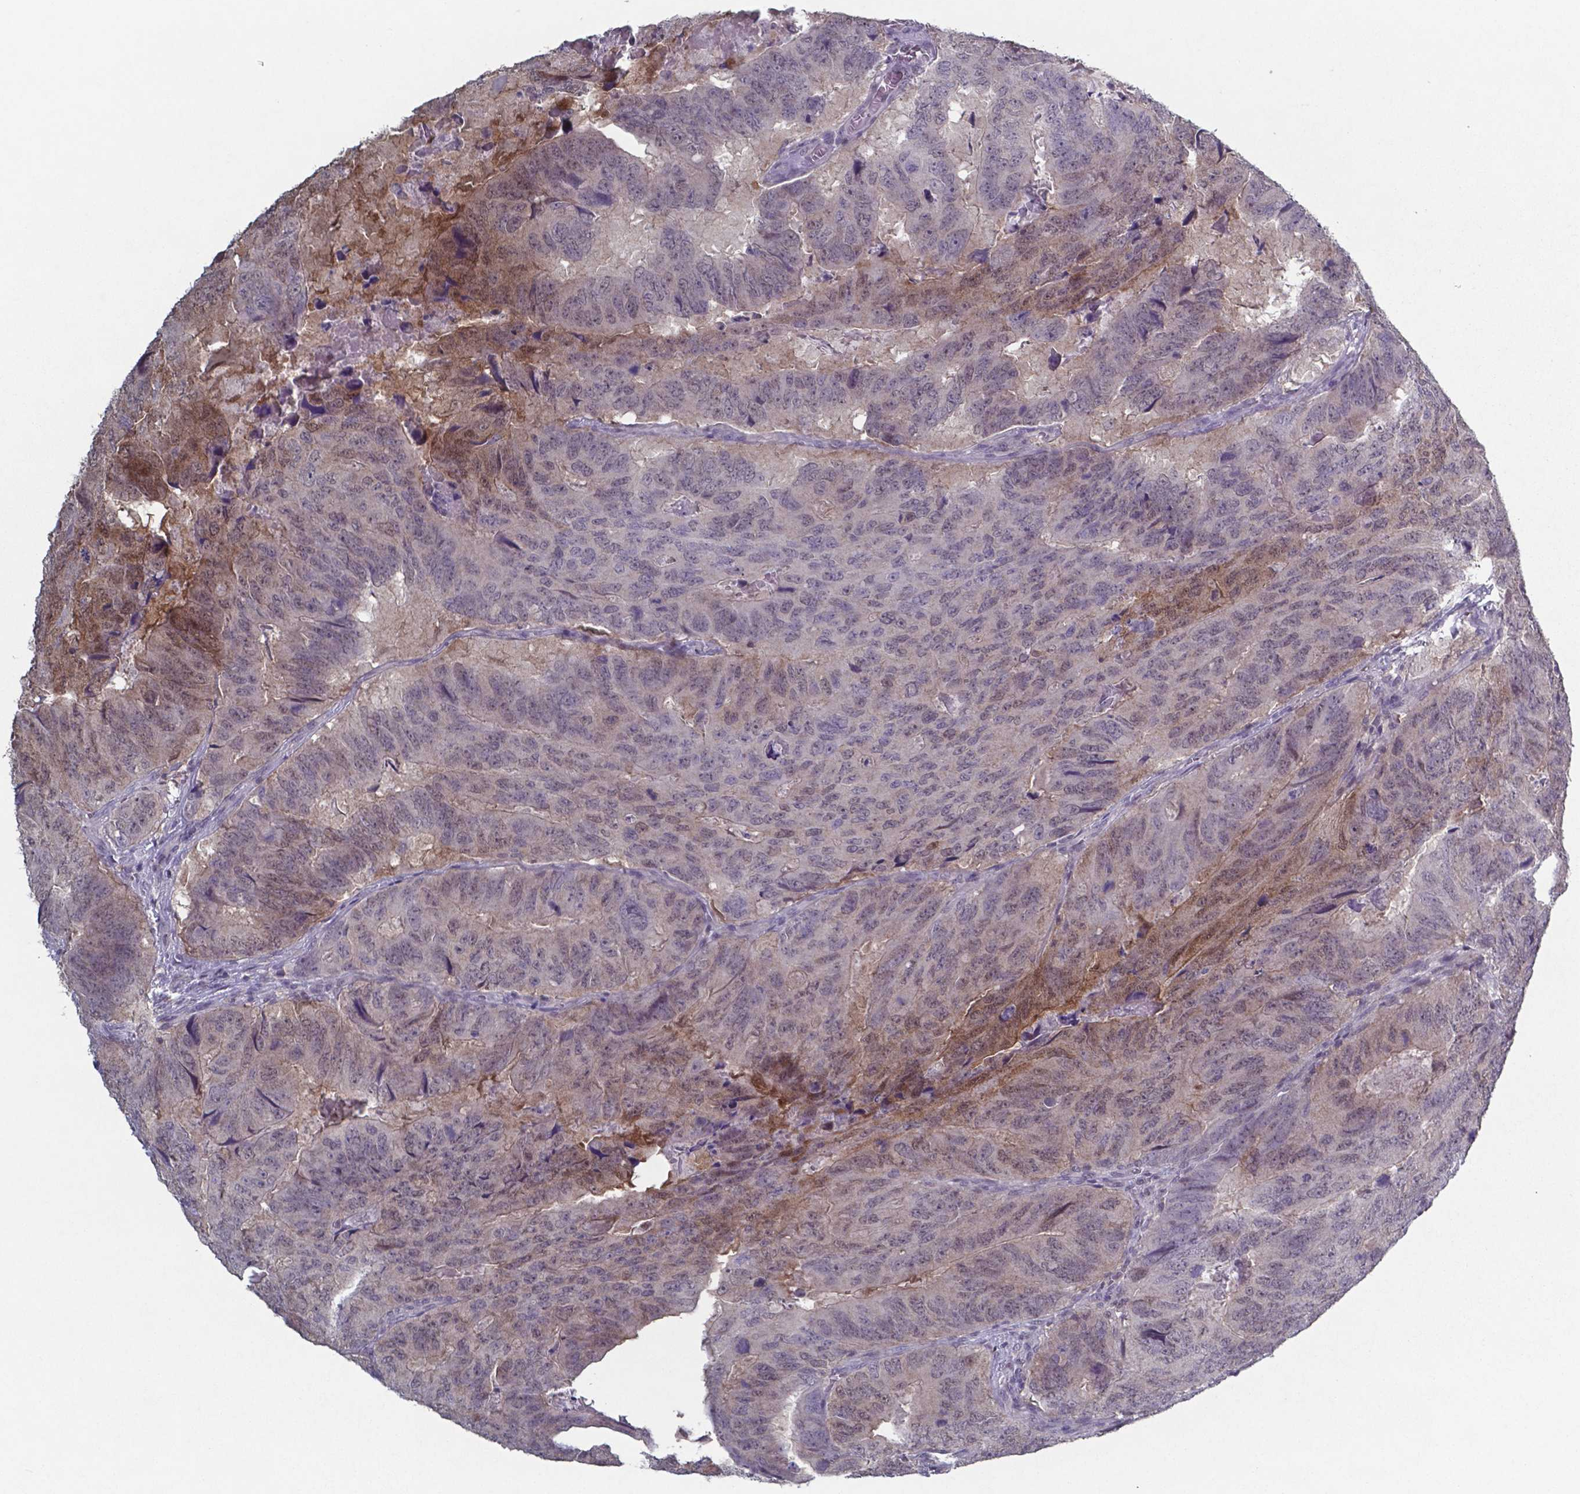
{"staining": {"intensity": "moderate", "quantity": "<25%", "location": "cytoplasmic/membranous,nuclear"}, "tissue": "colorectal cancer", "cell_type": "Tumor cells", "image_type": "cancer", "snomed": [{"axis": "morphology", "description": "Adenocarcinoma, NOS"}, {"axis": "topography", "description": "Colon"}], "caption": "This image reveals colorectal adenocarcinoma stained with immunohistochemistry (IHC) to label a protein in brown. The cytoplasmic/membranous and nuclear of tumor cells show moderate positivity for the protein. Nuclei are counter-stained blue.", "gene": "TDP2", "patient": {"sex": "male", "age": 79}}